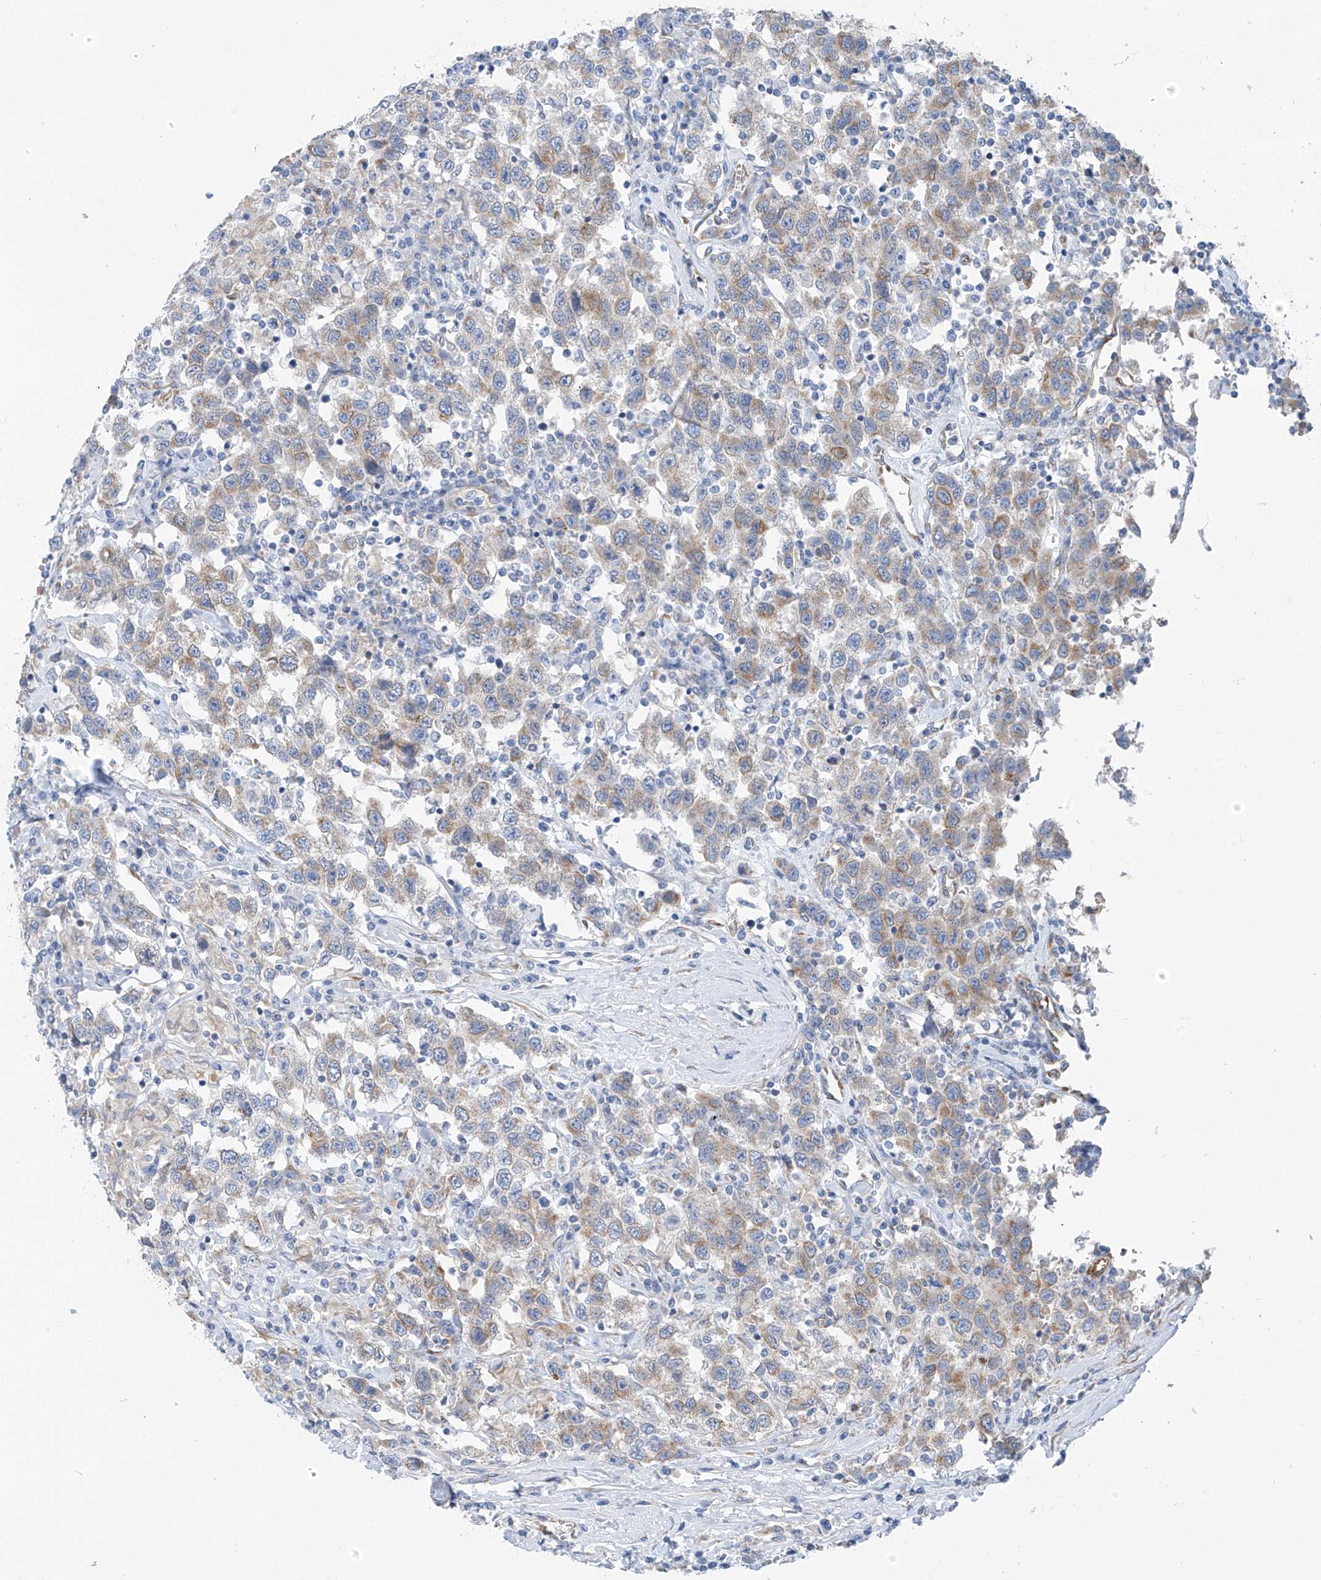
{"staining": {"intensity": "weak", "quantity": ">75%", "location": "cytoplasmic/membranous"}, "tissue": "testis cancer", "cell_type": "Tumor cells", "image_type": "cancer", "snomed": [{"axis": "morphology", "description": "Seminoma, NOS"}, {"axis": "topography", "description": "Testis"}], "caption": "This is a micrograph of IHC staining of seminoma (testis), which shows weak positivity in the cytoplasmic/membranous of tumor cells.", "gene": "RCN2", "patient": {"sex": "male", "age": 41}}